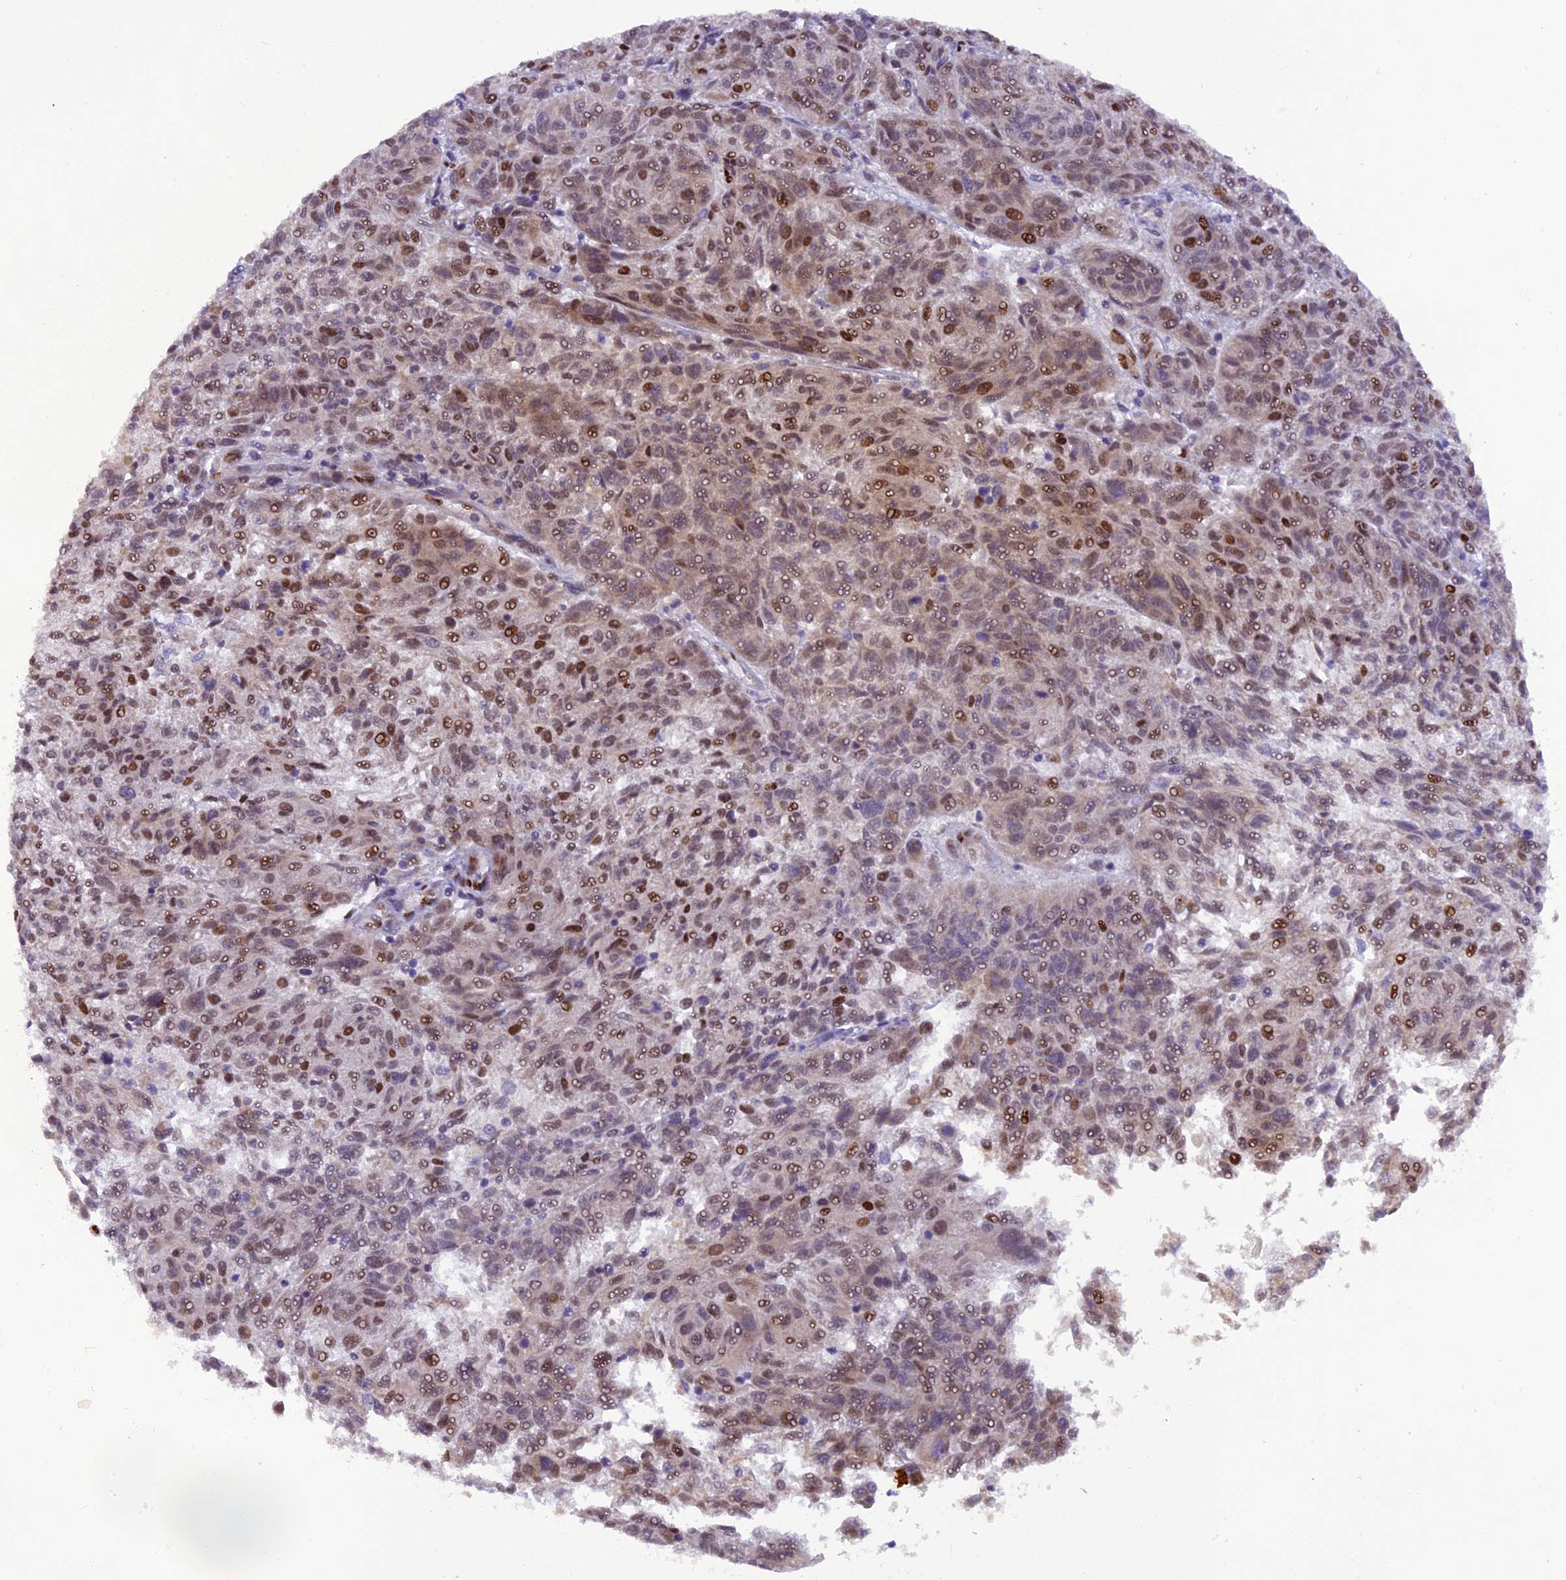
{"staining": {"intensity": "moderate", "quantity": "25%-75%", "location": "nuclear"}, "tissue": "melanoma", "cell_type": "Tumor cells", "image_type": "cancer", "snomed": [{"axis": "morphology", "description": "Malignant melanoma, NOS"}, {"axis": "topography", "description": "Skin"}], "caption": "DAB immunohistochemical staining of human malignant melanoma exhibits moderate nuclear protein positivity in about 25%-75% of tumor cells.", "gene": "MICALL1", "patient": {"sex": "male", "age": 53}}